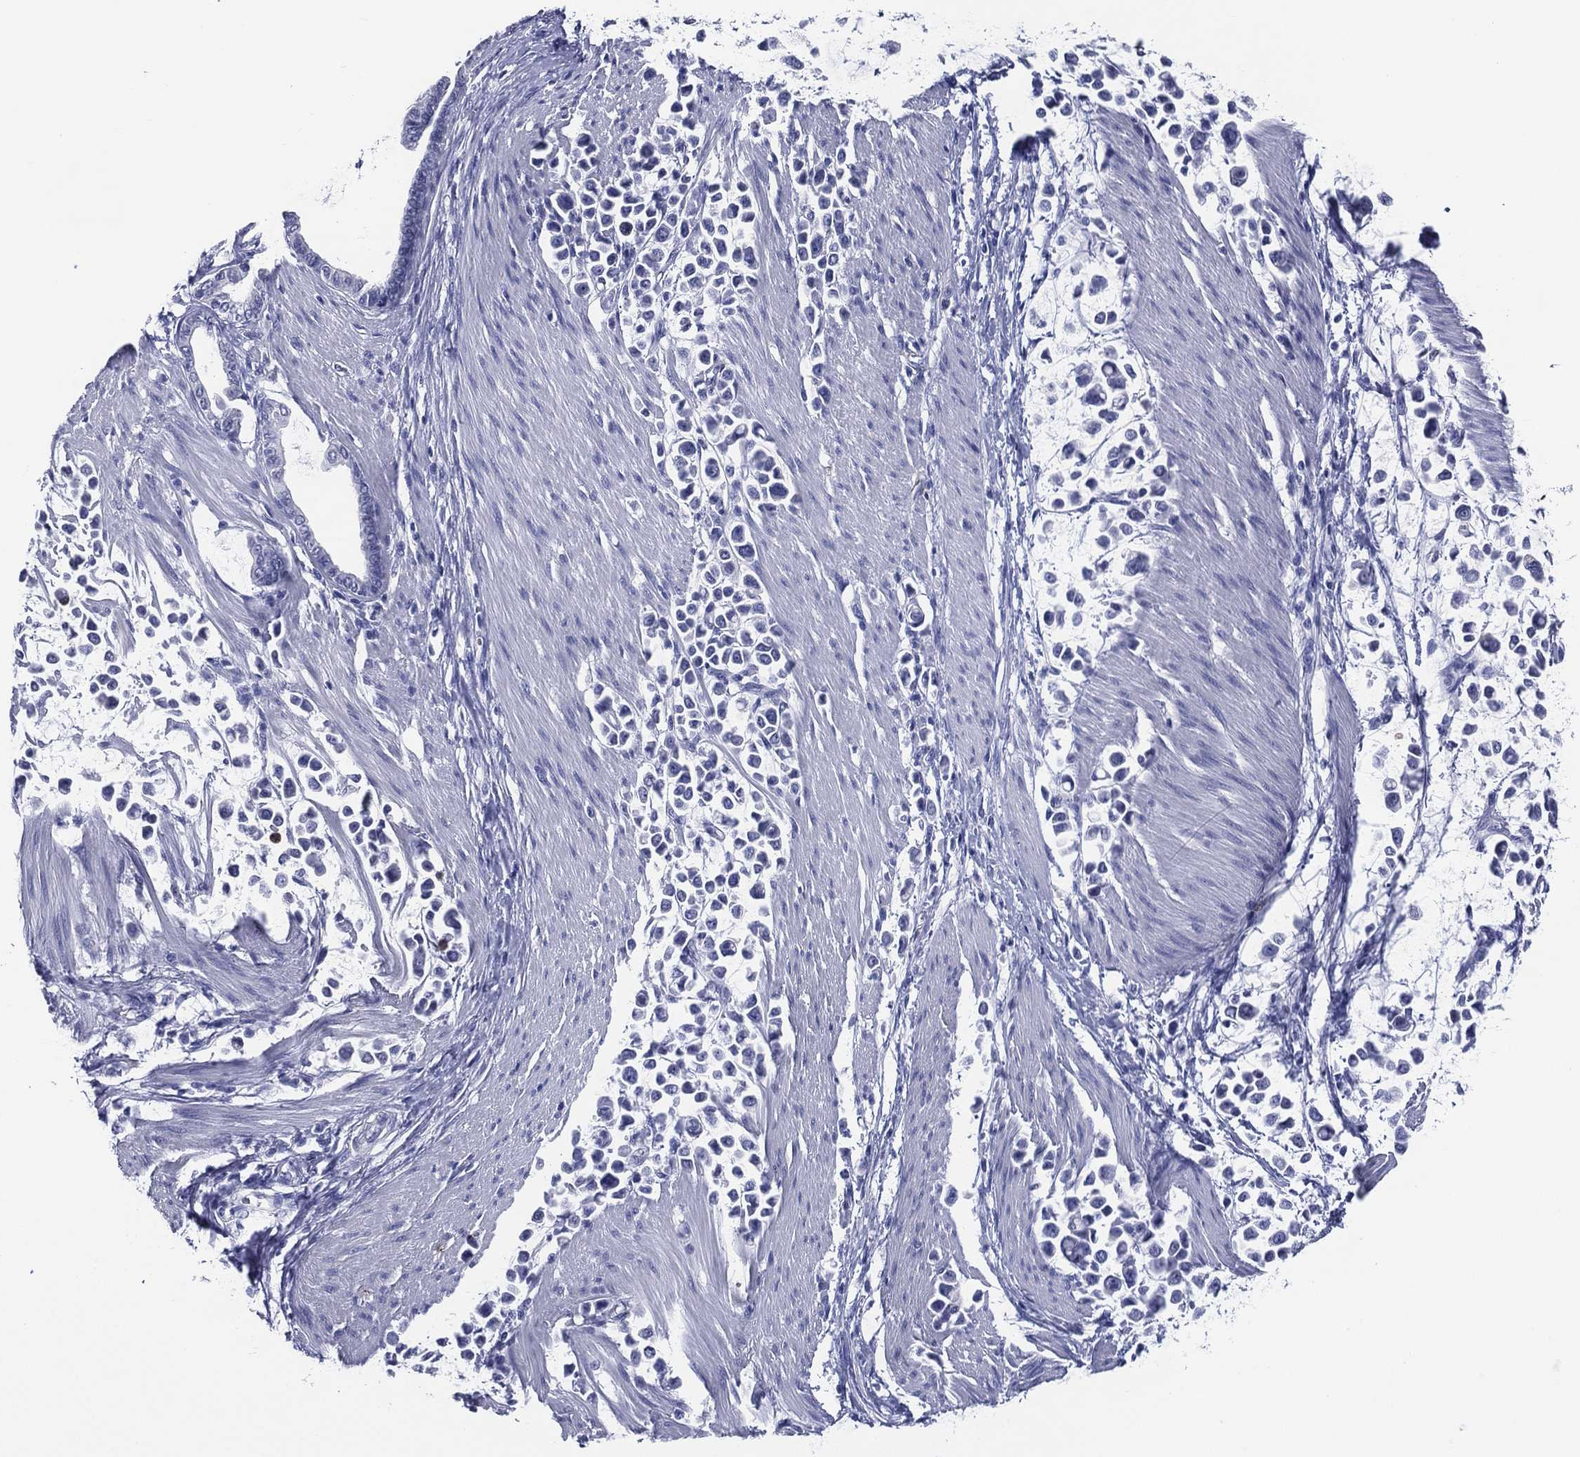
{"staining": {"intensity": "negative", "quantity": "none", "location": "none"}, "tissue": "stomach cancer", "cell_type": "Tumor cells", "image_type": "cancer", "snomed": [{"axis": "morphology", "description": "Adenocarcinoma, NOS"}, {"axis": "topography", "description": "Stomach"}], "caption": "Image shows no protein staining in tumor cells of adenocarcinoma (stomach) tissue.", "gene": "ACE2", "patient": {"sex": "male", "age": 82}}